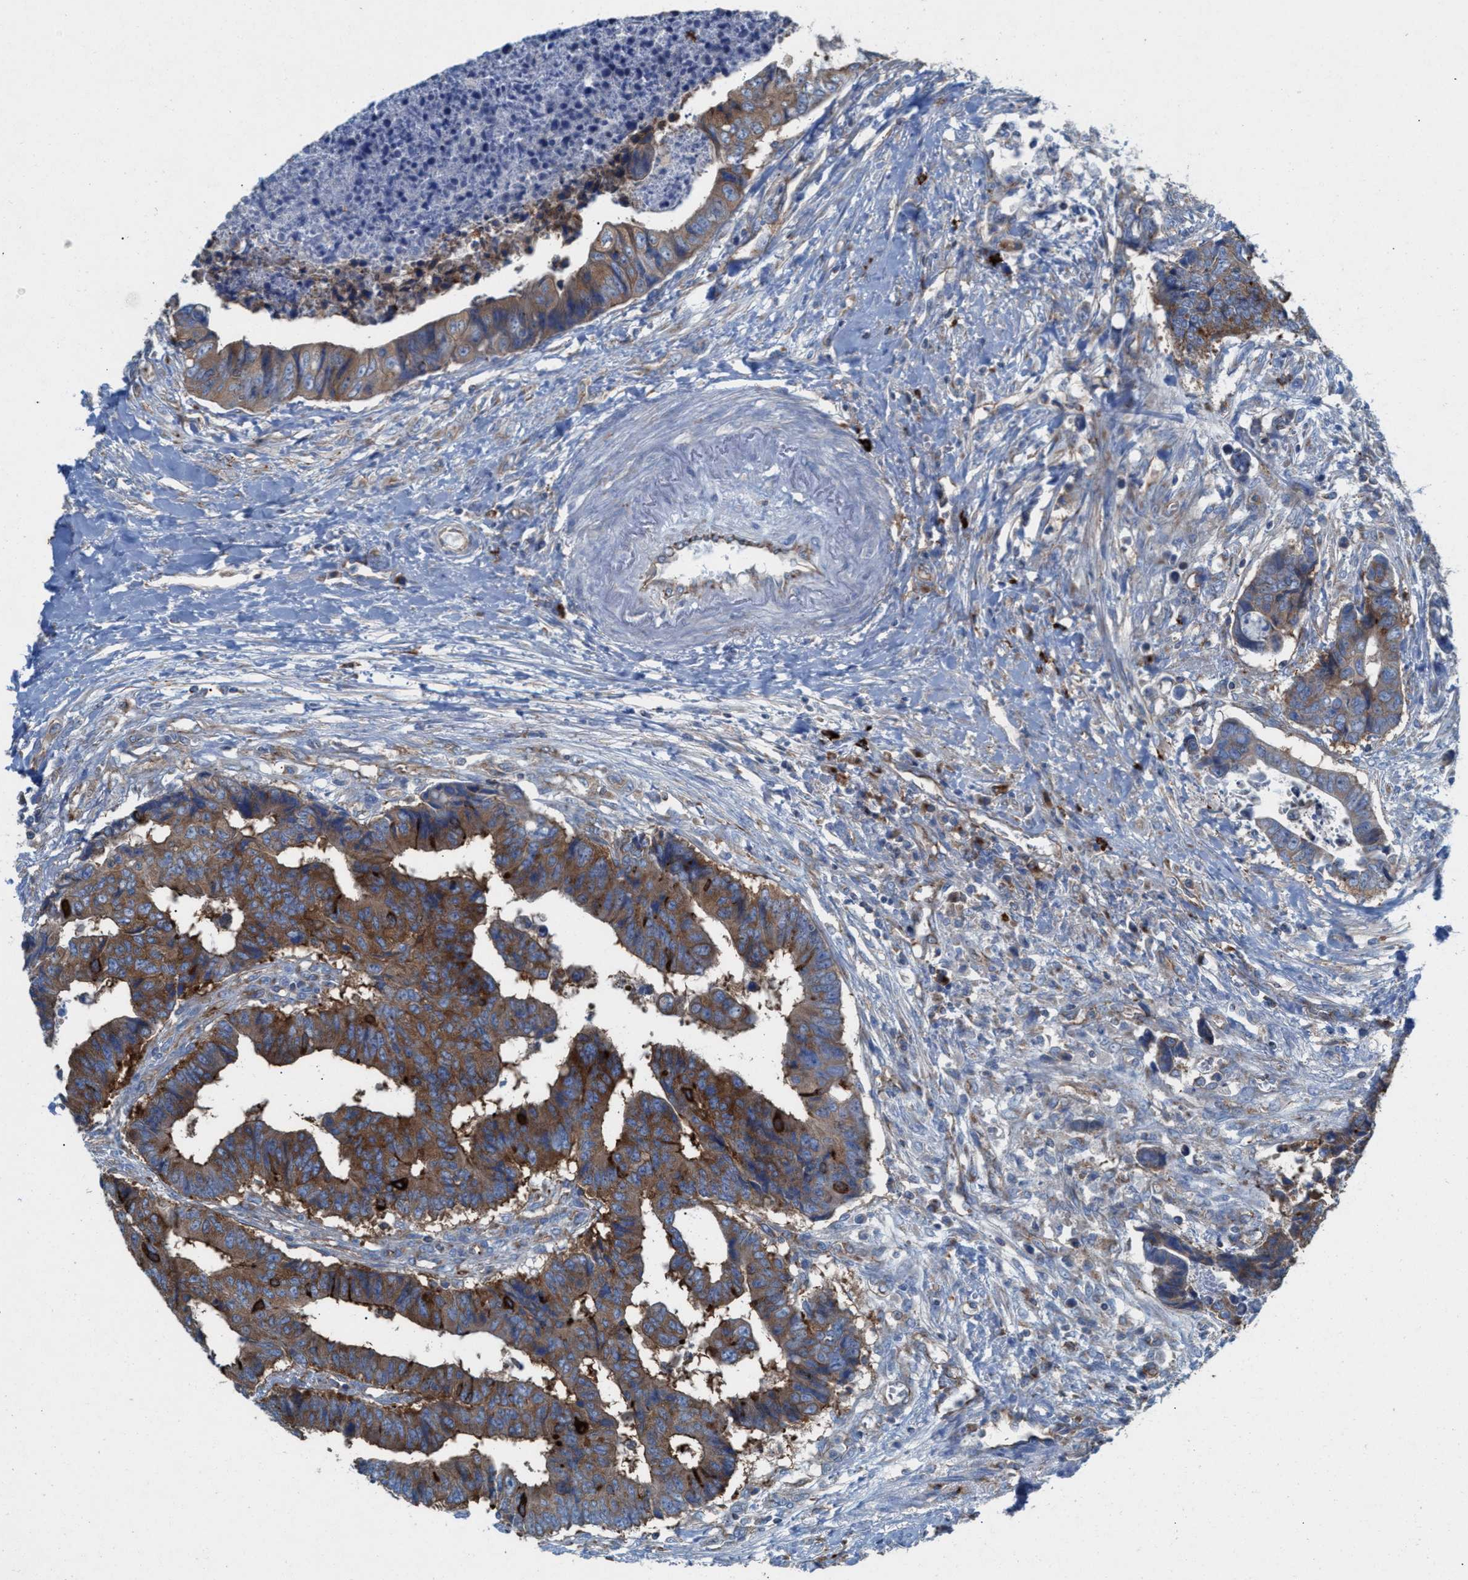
{"staining": {"intensity": "moderate", "quantity": ">75%", "location": "cytoplasmic/membranous"}, "tissue": "colorectal cancer", "cell_type": "Tumor cells", "image_type": "cancer", "snomed": [{"axis": "morphology", "description": "Adenocarcinoma, NOS"}, {"axis": "topography", "description": "Rectum"}], "caption": "Protein staining exhibits moderate cytoplasmic/membranous positivity in about >75% of tumor cells in colorectal adenocarcinoma.", "gene": "NYAP1", "patient": {"sex": "male", "age": 84}}